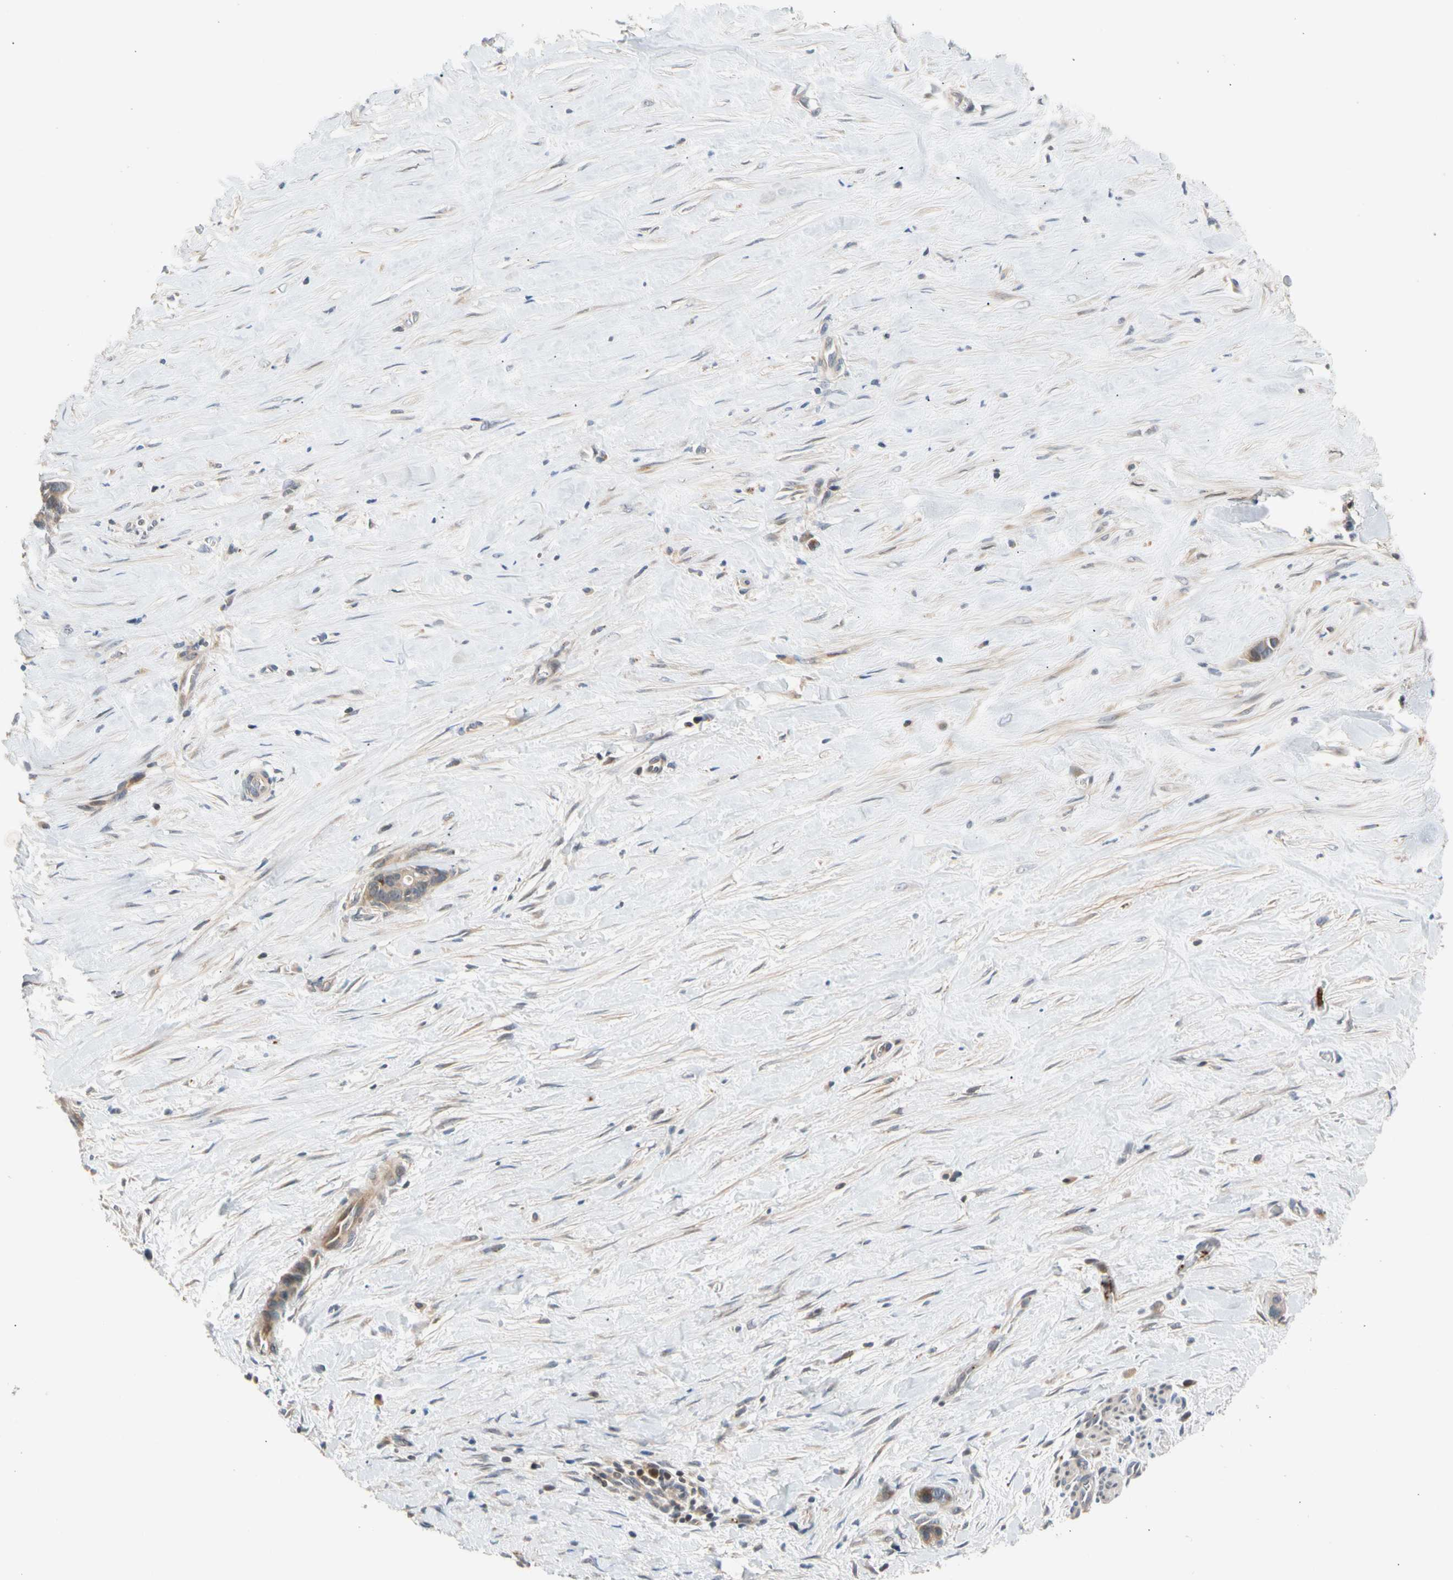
{"staining": {"intensity": "moderate", "quantity": "<25%", "location": "cytoplasmic/membranous,nuclear"}, "tissue": "liver cancer", "cell_type": "Tumor cells", "image_type": "cancer", "snomed": [{"axis": "morphology", "description": "Cholangiocarcinoma"}, {"axis": "topography", "description": "Liver"}], "caption": "Tumor cells show low levels of moderate cytoplasmic/membranous and nuclear staining in about <25% of cells in cholangiocarcinoma (liver).", "gene": "CNST", "patient": {"sex": "female", "age": 55}}